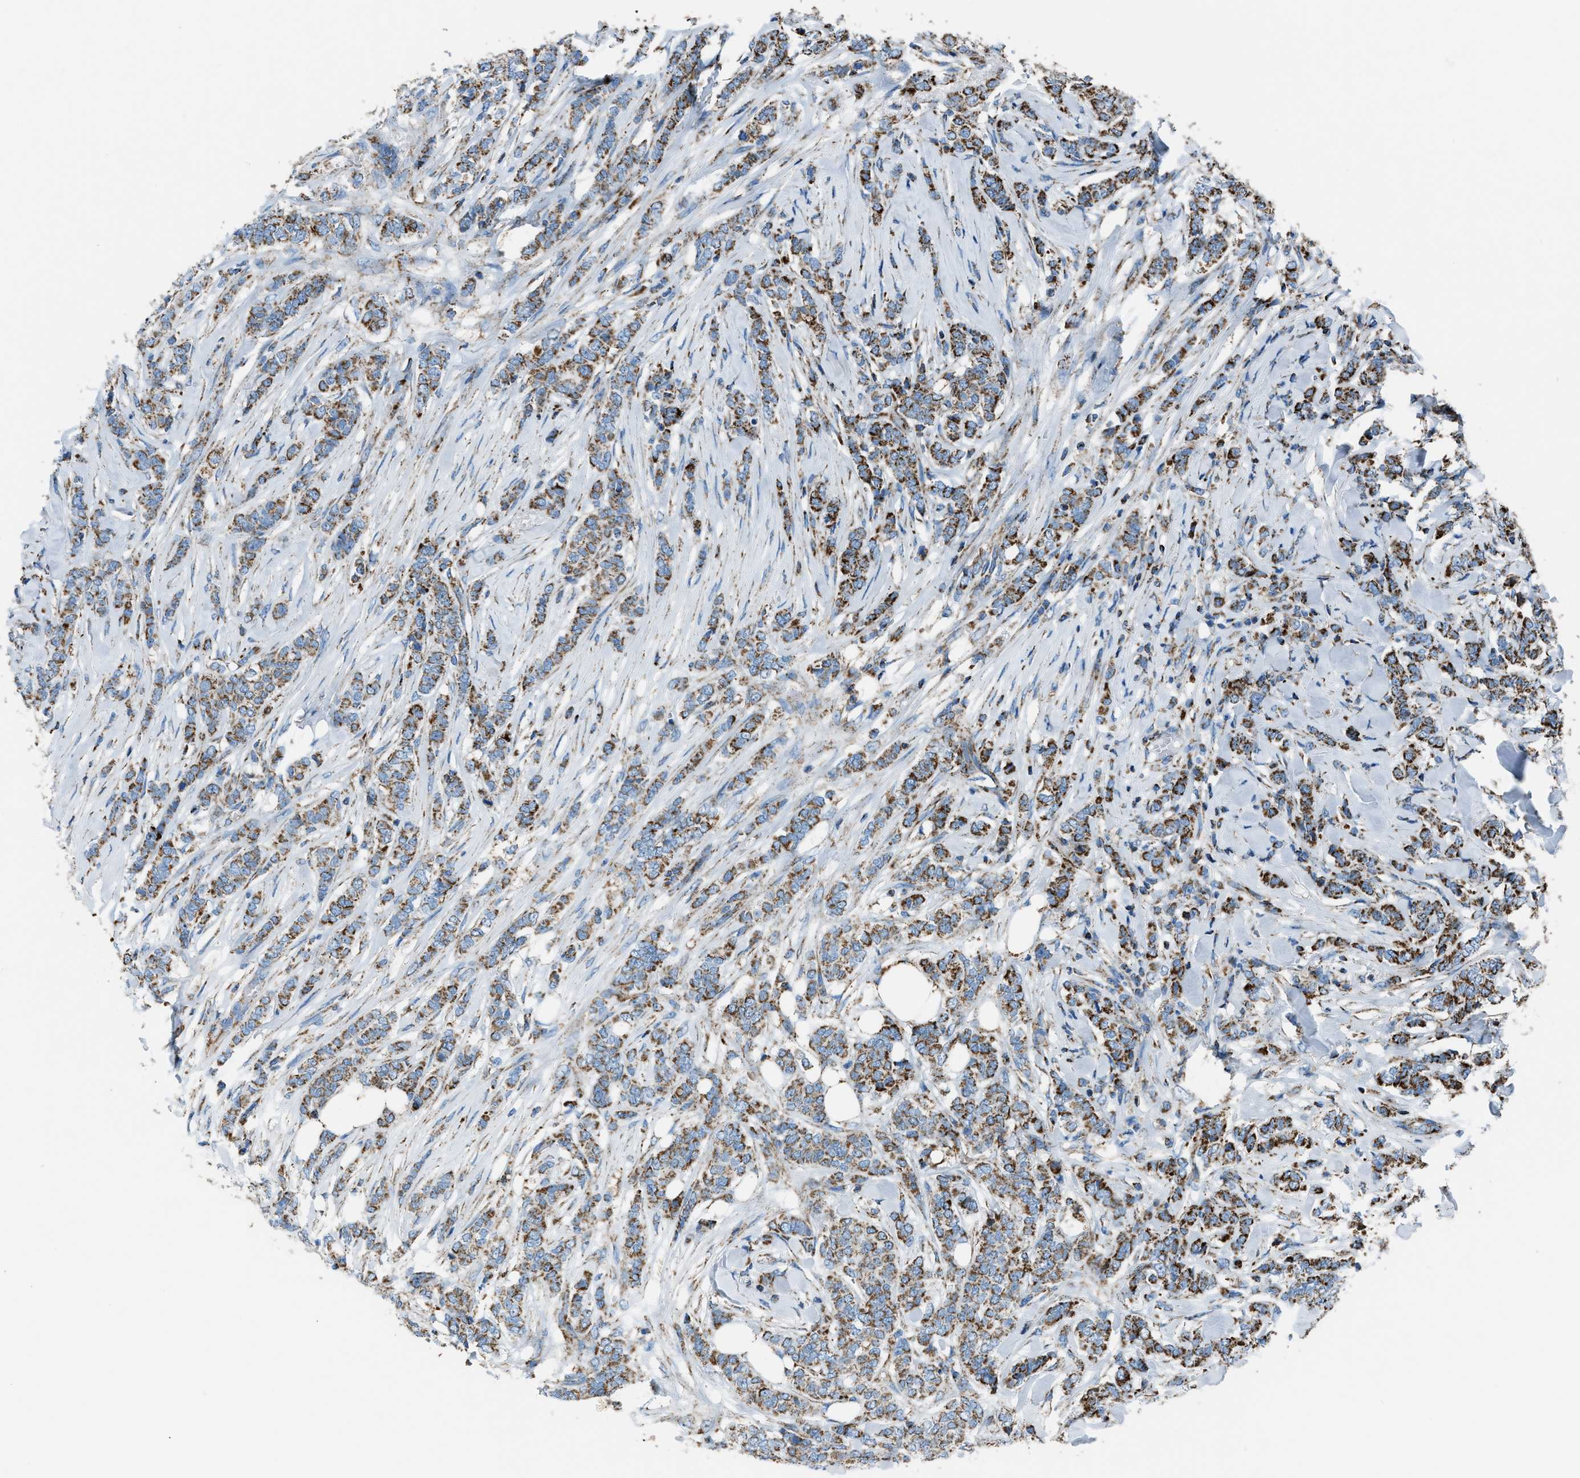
{"staining": {"intensity": "moderate", "quantity": ">75%", "location": "cytoplasmic/membranous"}, "tissue": "breast cancer", "cell_type": "Tumor cells", "image_type": "cancer", "snomed": [{"axis": "morphology", "description": "Lobular carcinoma"}, {"axis": "topography", "description": "Skin"}, {"axis": "topography", "description": "Breast"}], "caption": "This is a histology image of immunohistochemistry staining of breast lobular carcinoma, which shows moderate staining in the cytoplasmic/membranous of tumor cells.", "gene": "MDH2", "patient": {"sex": "female", "age": 46}}